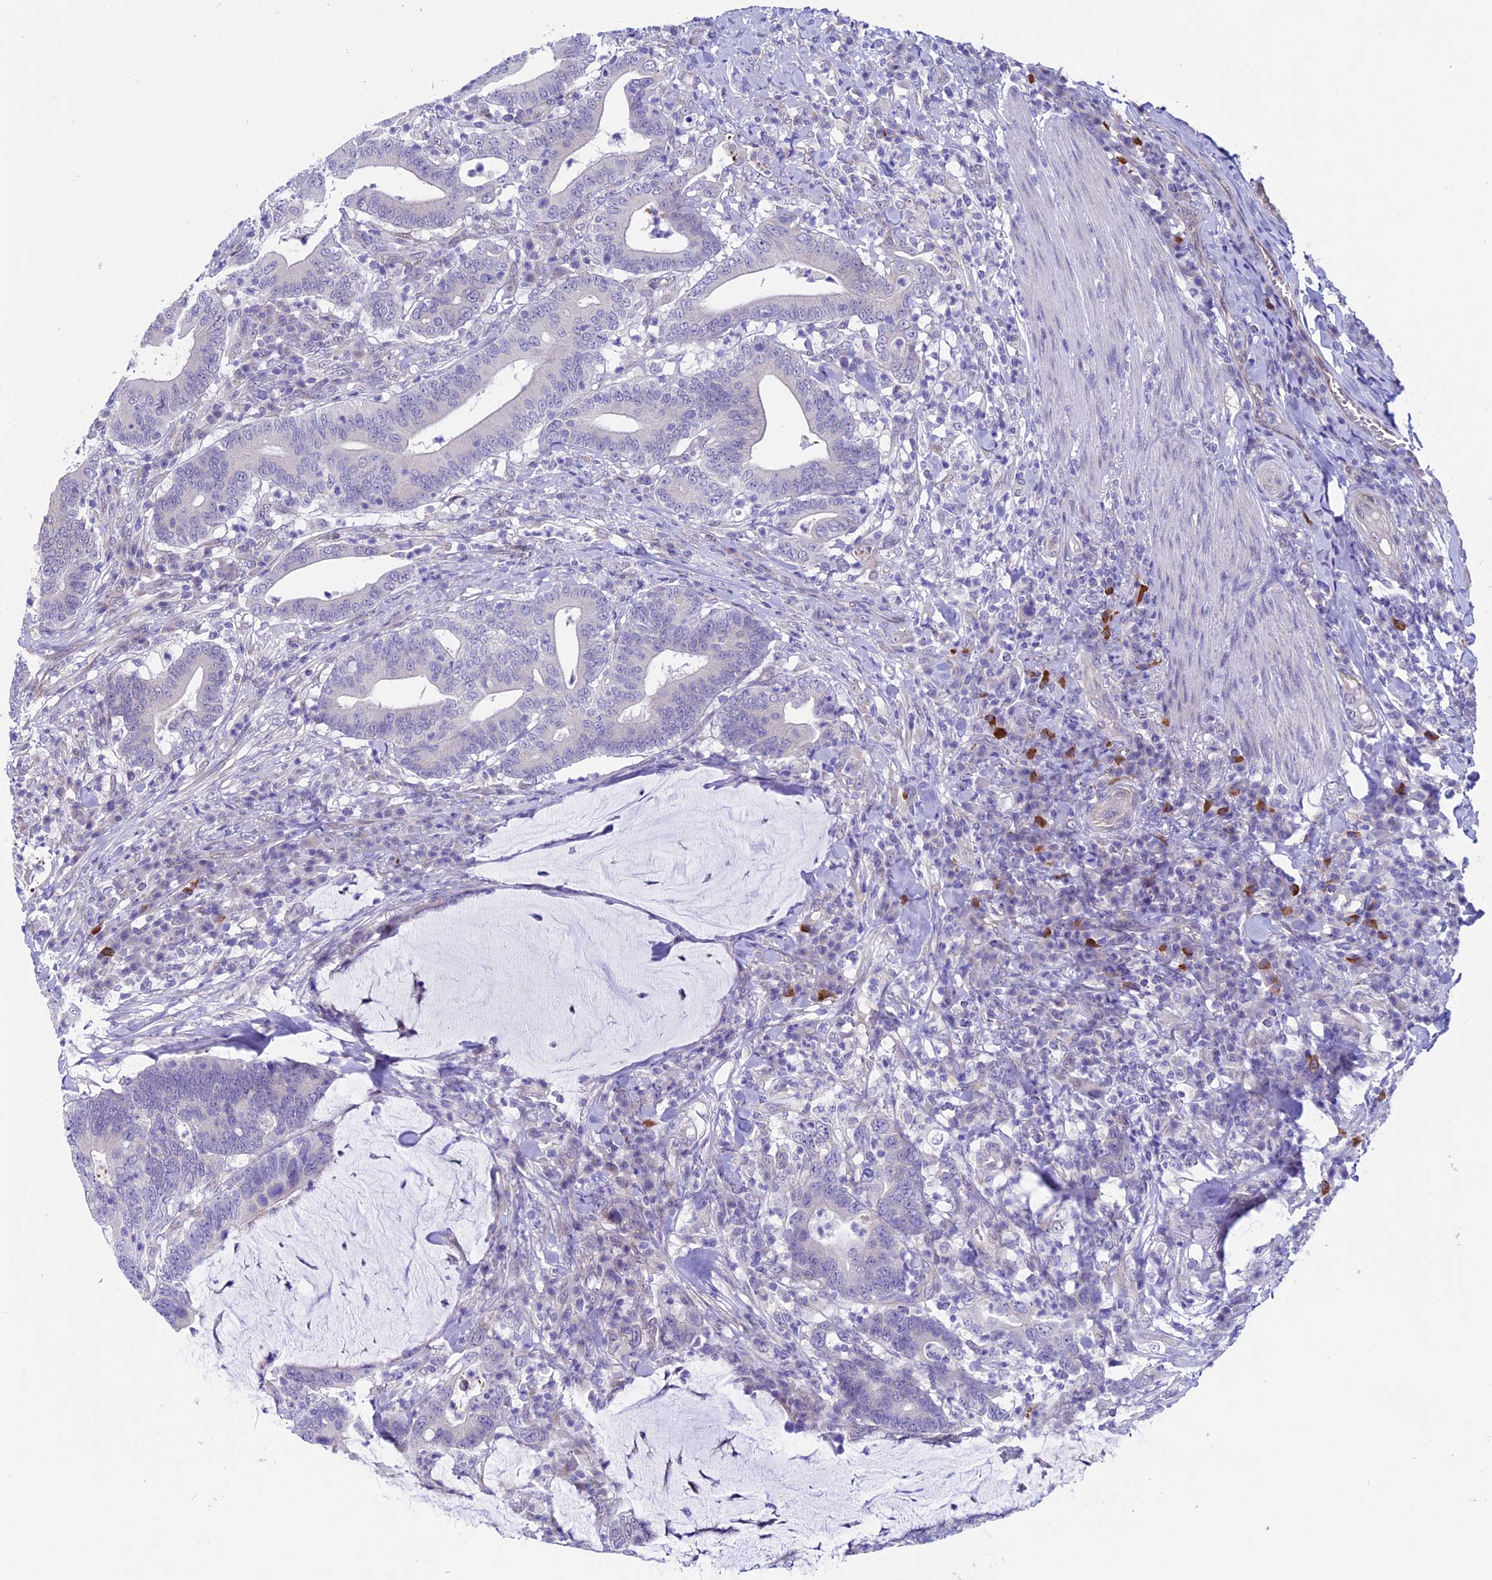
{"staining": {"intensity": "negative", "quantity": "none", "location": "none"}, "tissue": "colorectal cancer", "cell_type": "Tumor cells", "image_type": "cancer", "snomed": [{"axis": "morphology", "description": "Adenocarcinoma, NOS"}, {"axis": "topography", "description": "Colon"}], "caption": "Protein analysis of colorectal cancer (adenocarcinoma) demonstrates no significant expression in tumor cells.", "gene": "TMEM171", "patient": {"sex": "female", "age": 66}}